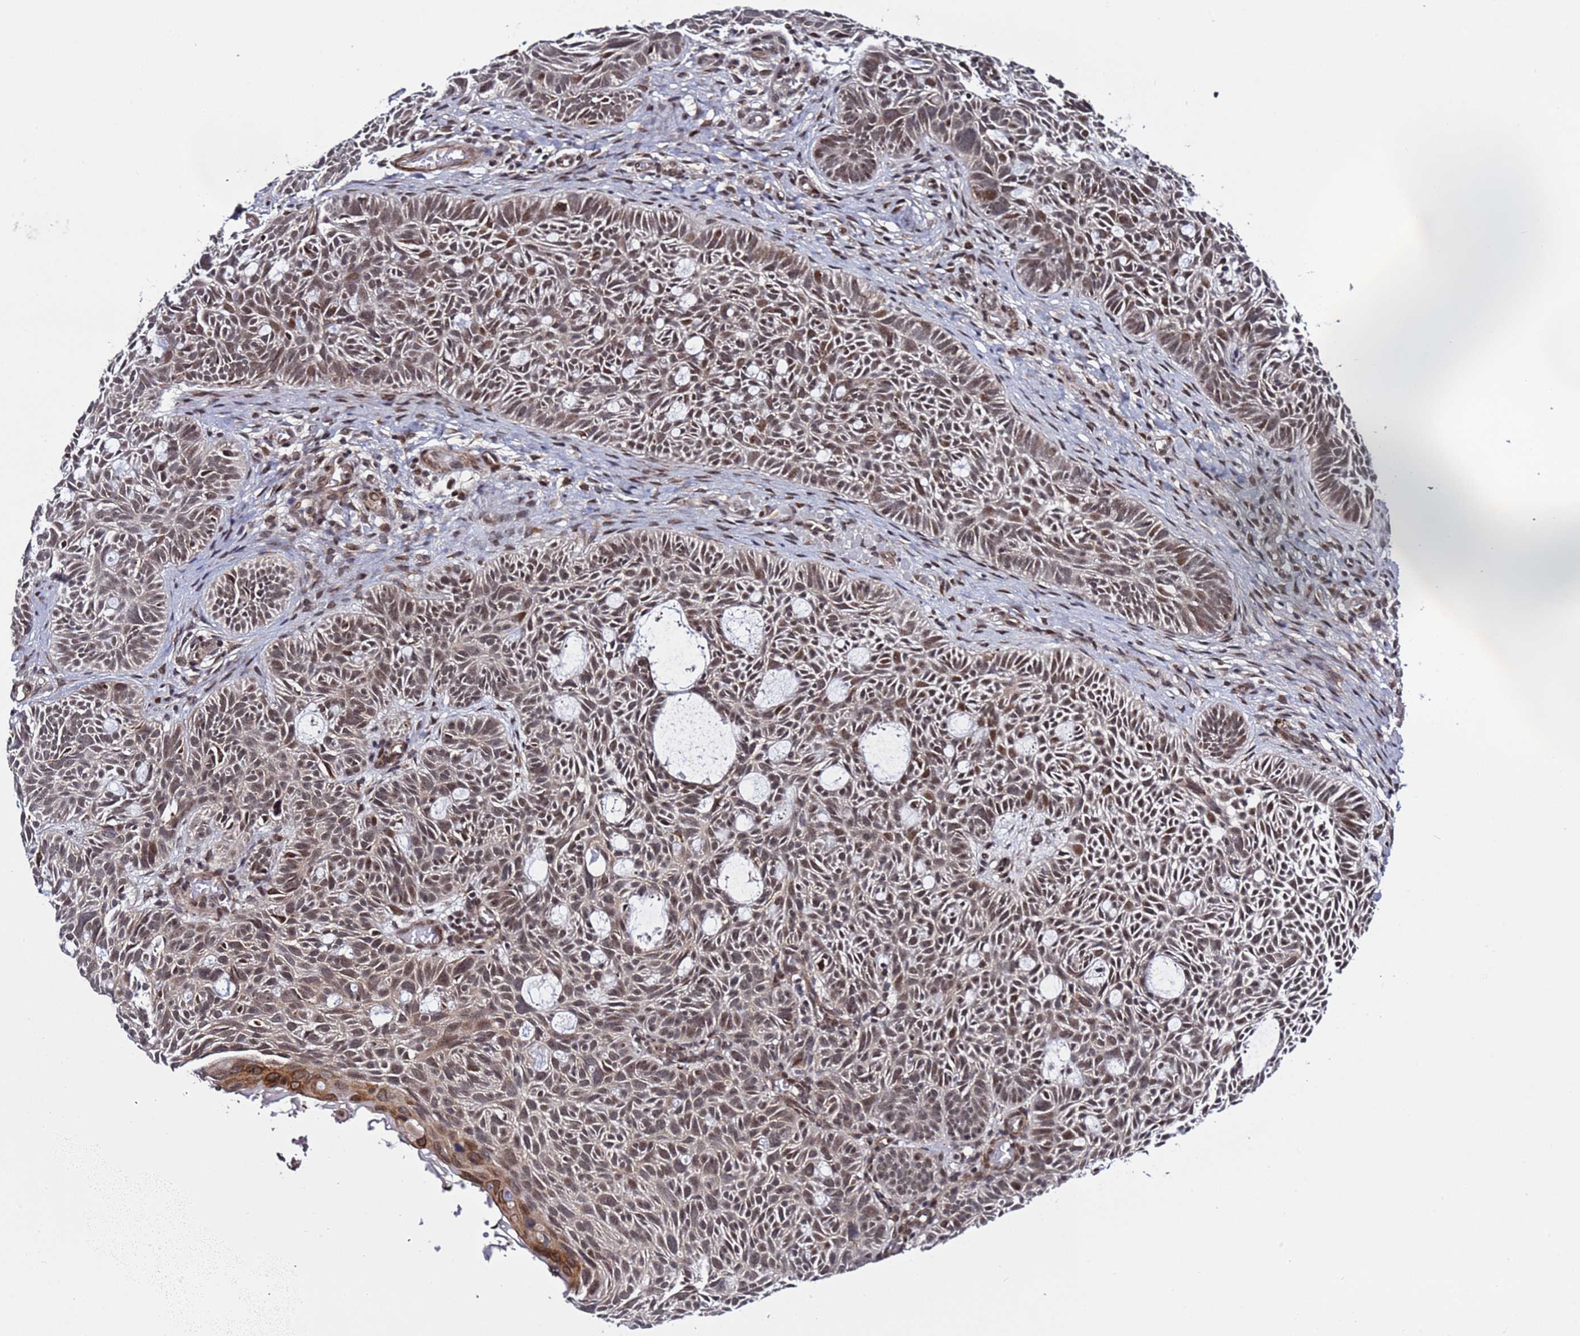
{"staining": {"intensity": "moderate", "quantity": ">75%", "location": "nuclear"}, "tissue": "skin cancer", "cell_type": "Tumor cells", "image_type": "cancer", "snomed": [{"axis": "morphology", "description": "Basal cell carcinoma"}, {"axis": "topography", "description": "Skin"}], "caption": "Immunohistochemical staining of human skin cancer displays medium levels of moderate nuclear protein staining in about >75% of tumor cells.", "gene": "POLR2D", "patient": {"sex": "male", "age": 69}}